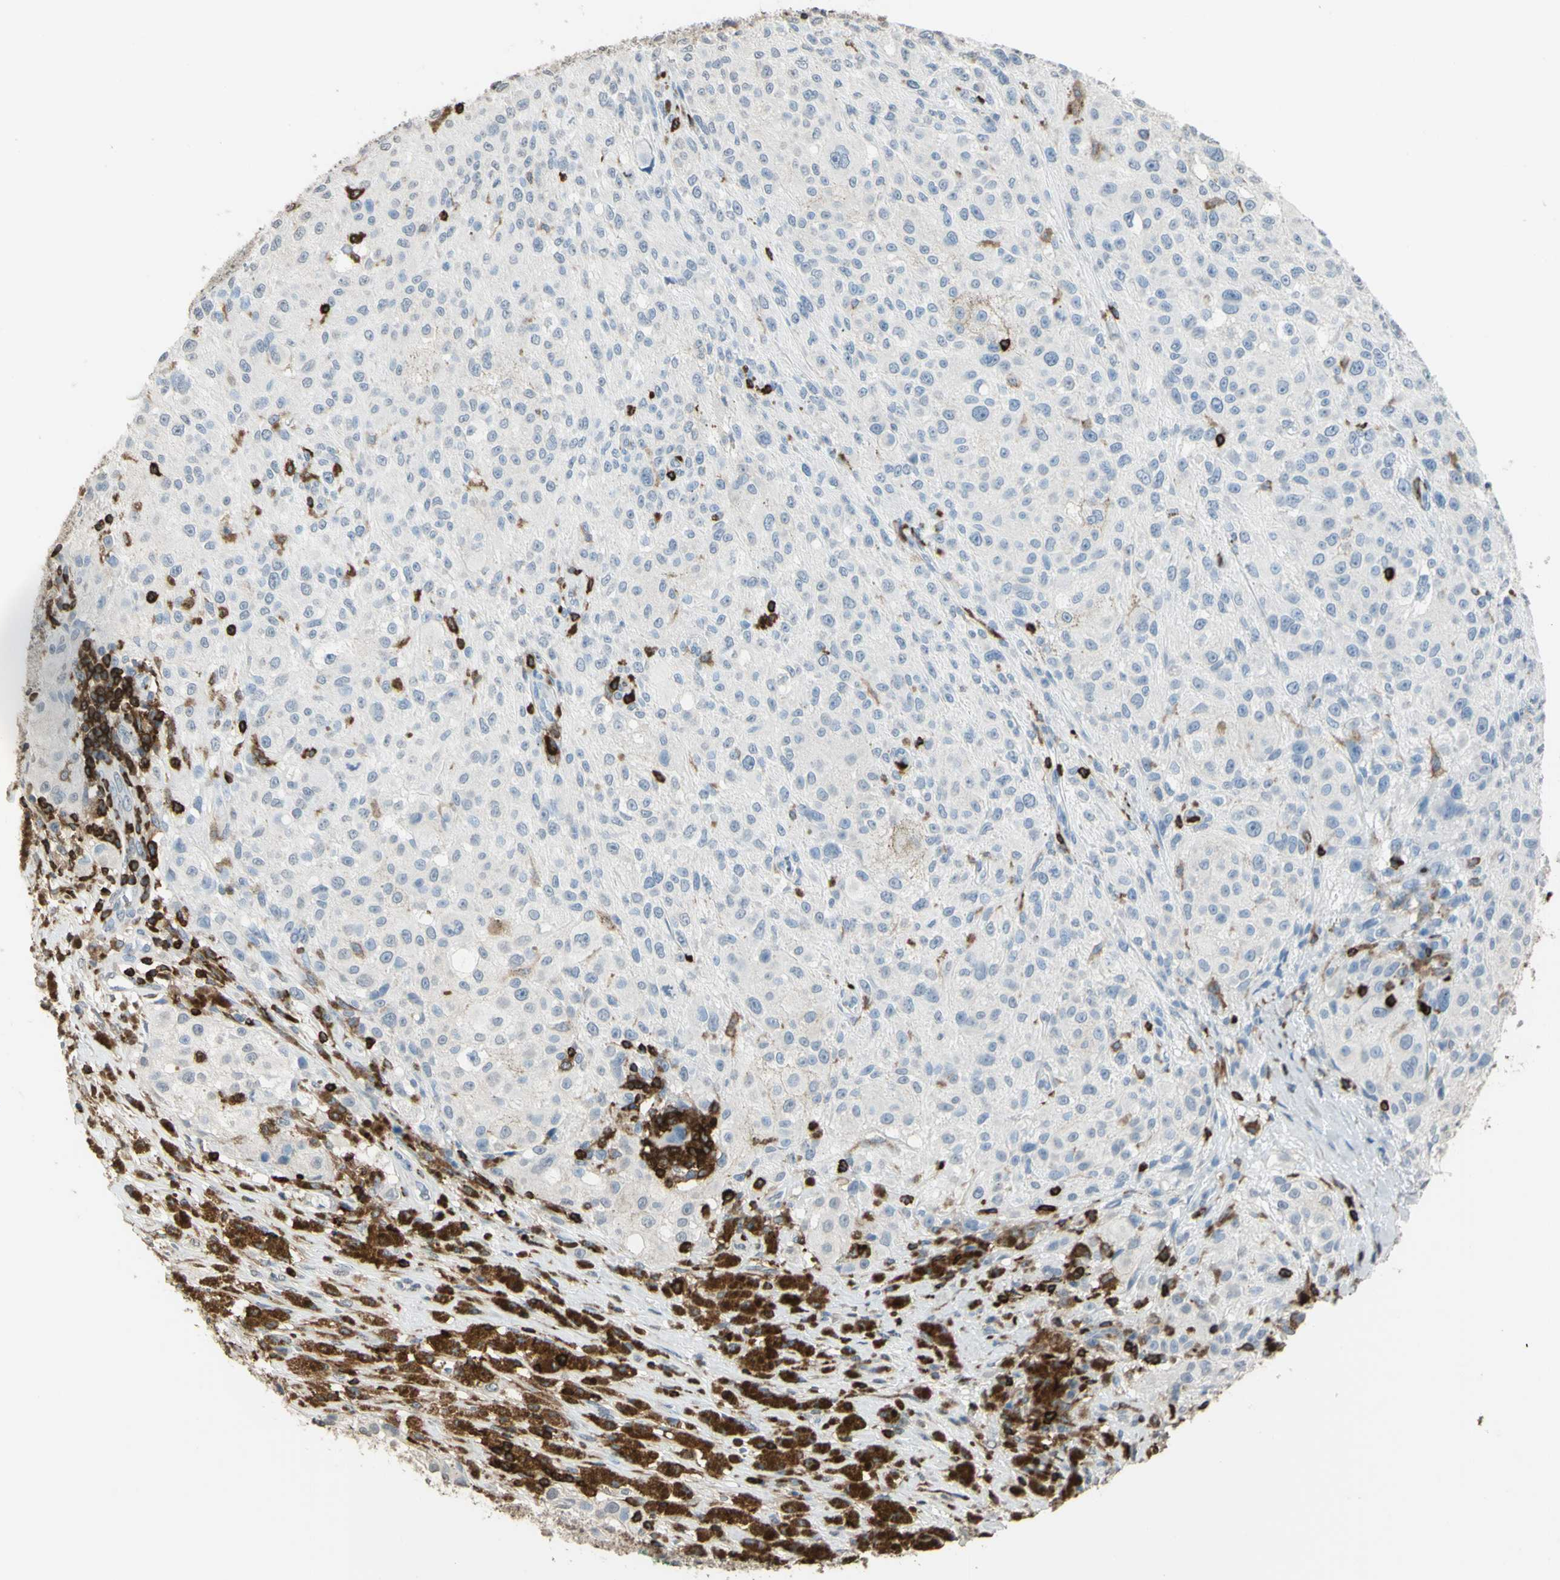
{"staining": {"intensity": "negative", "quantity": "none", "location": "none"}, "tissue": "melanoma", "cell_type": "Tumor cells", "image_type": "cancer", "snomed": [{"axis": "morphology", "description": "Necrosis, NOS"}, {"axis": "morphology", "description": "Malignant melanoma, NOS"}, {"axis": "topography", "description": "Skin"}], "caption": "An IHC micrograph of malignant melanoma is shown. There is no staining in tumor cells of malignant melanoma.", "gene": "PSTPIP1", "patient": {"sex": "female", "age": 87}}